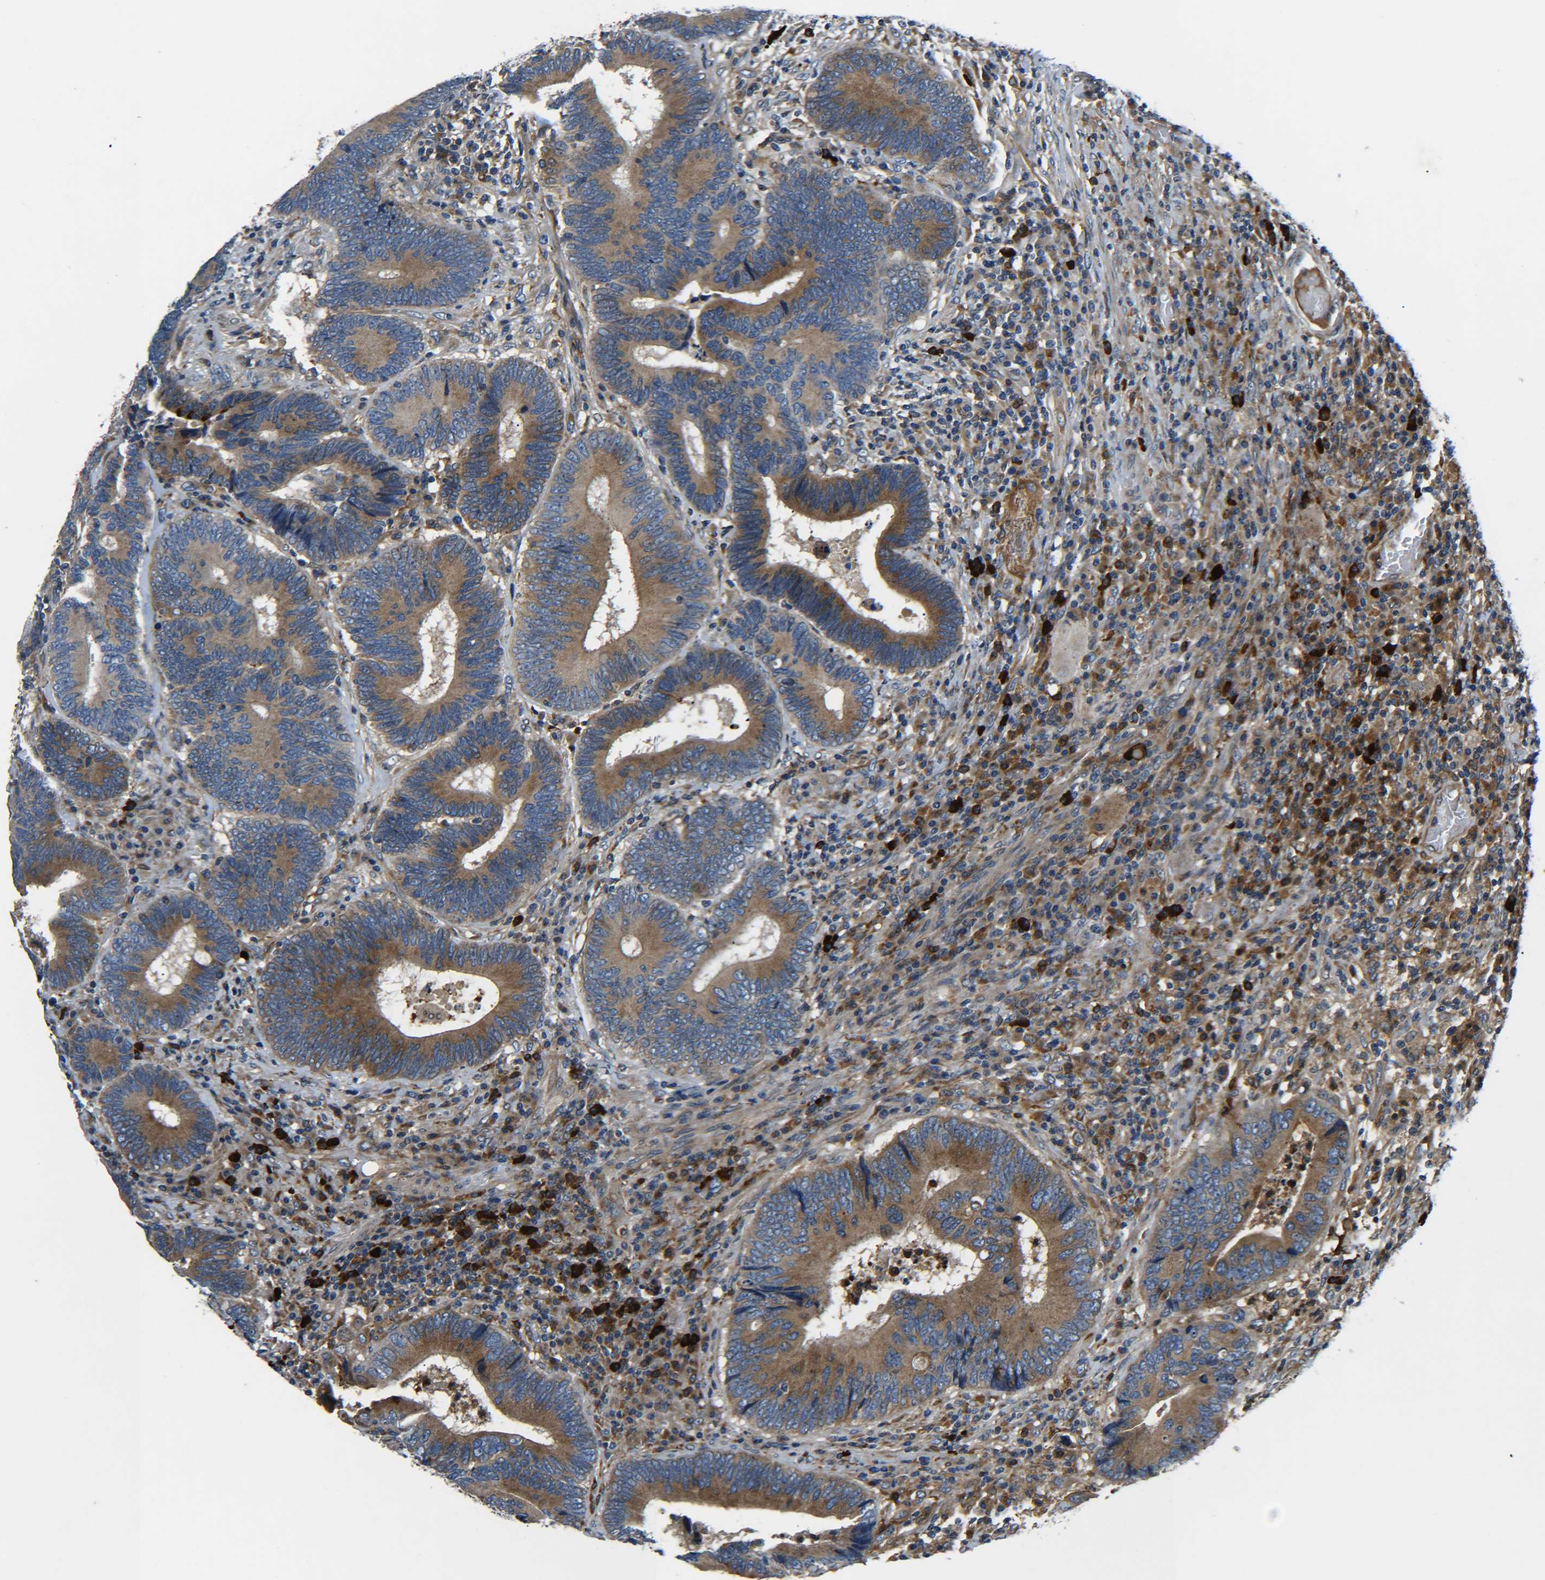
{"staining": {"intensity": "moderate", "quantity": ">75%", "location": "cytoplasmic/membranous"}, "tissue": "colorectal cancer", "cell_type": "Tumor cells", "image_type": "cancer", "snomed": [{"axis": "morphology", "description": "Adenocarcinoma, NOS"}, {"axis": "topography", "description": "Colon"}], "caption": "Immunohistochemical staining of human colorectal adenocarcinoma reveals moderate cytoplasmic/membranous protein staining in approximately >75% of tumor cells.", "gene": "RAB1B", "patient": {"sex": "female", "age": 78}}